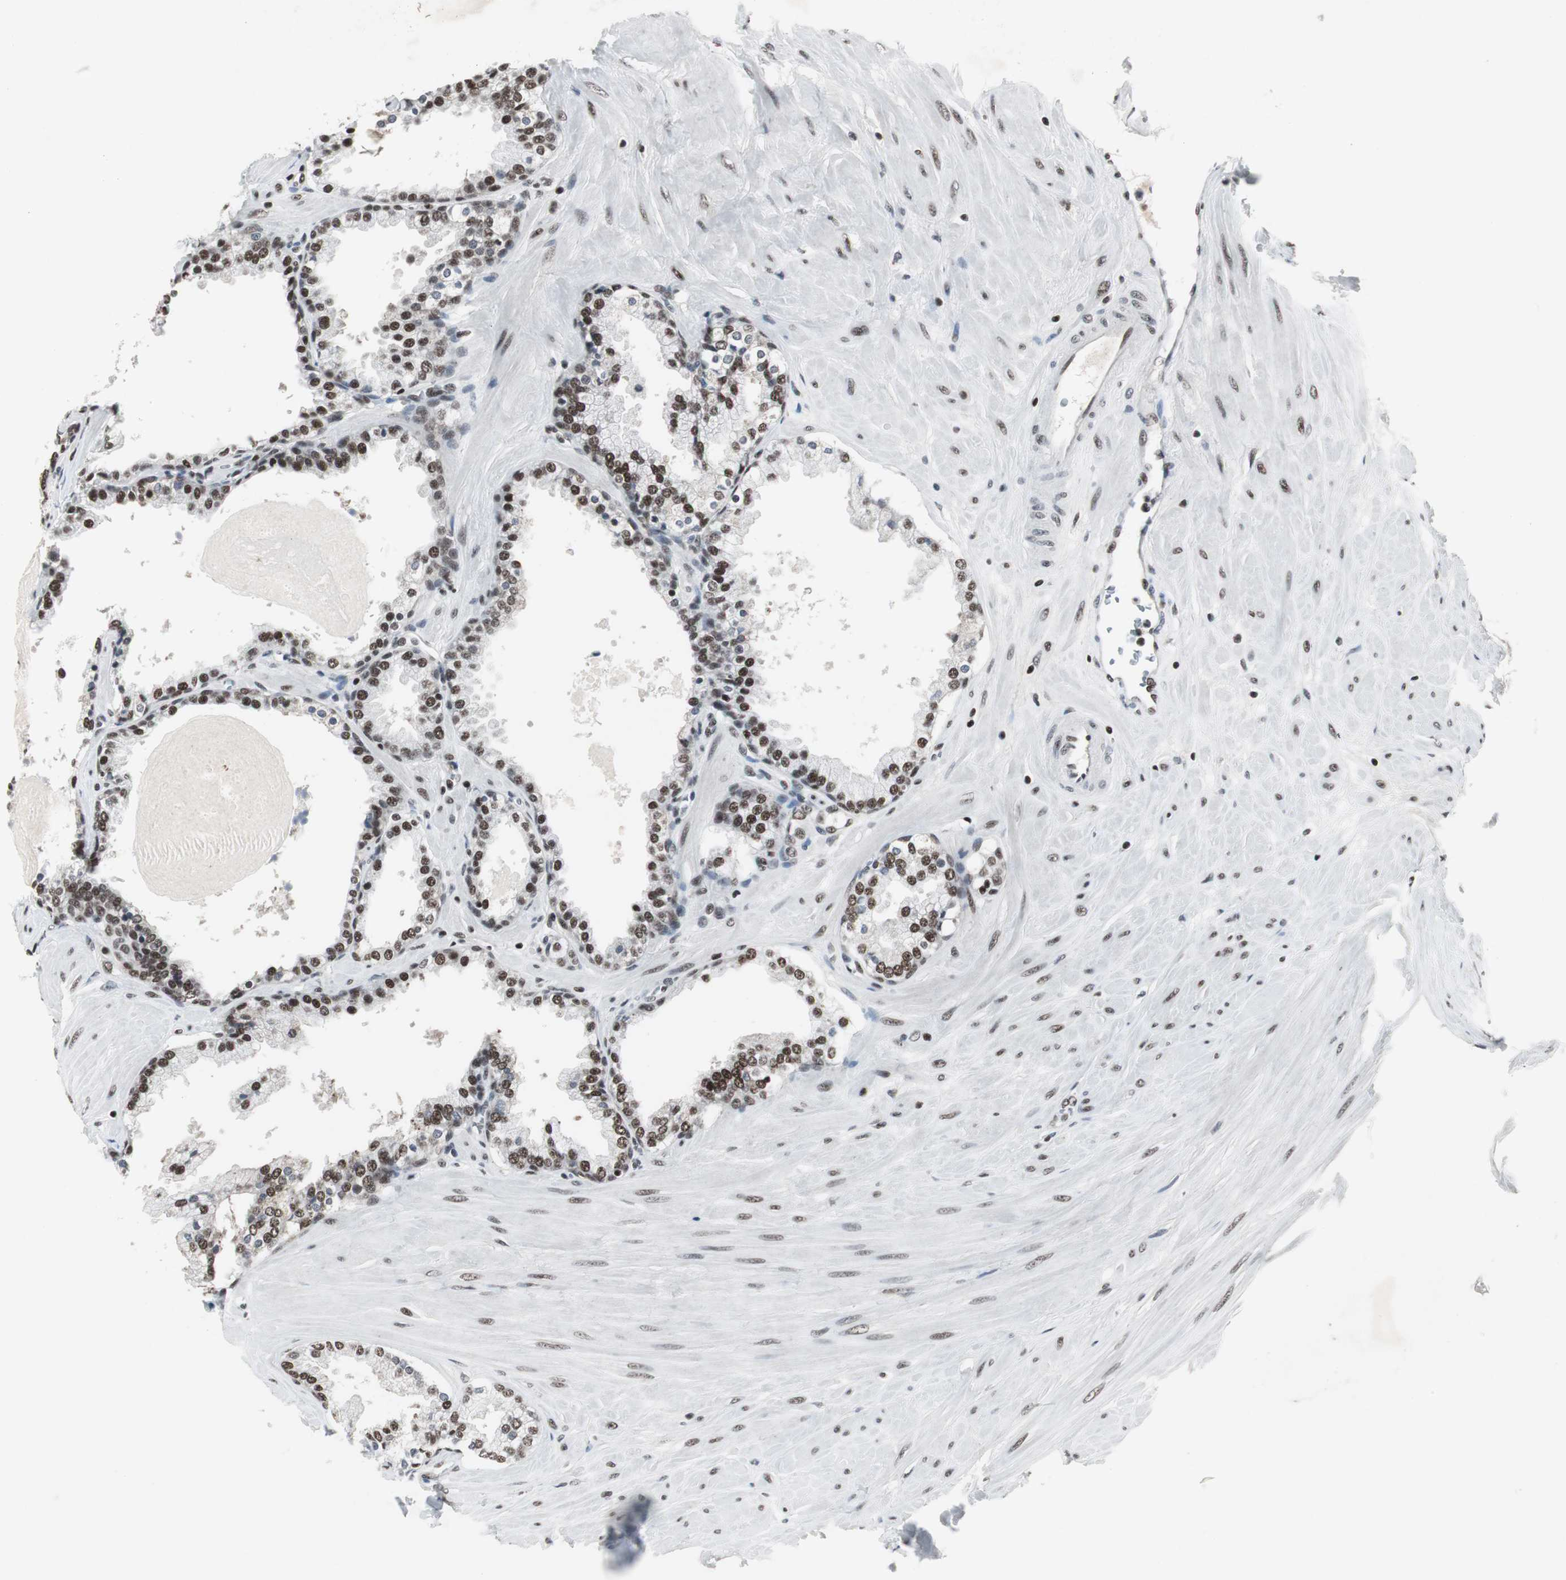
{"staining": {"intensity": "strong", "quantity": ">75%", "location": "nuclear"}, "tissue": "prostate", "cell_type": "Glandular cells", "image_type": "normal", "snomed": [{"axis": "morphology", "description": "Normal tissue, NOS"}, {"axis": "topography", "description": "Prostate"}], "caption": "Immunohistochemistry (IHC) (DAB) staining of benign prostate reveals strong nuclear protein staining in approximately >75% of glandular cells.", "gene": "RAD9A", "patient": {"sex": "male", "age": 51}}